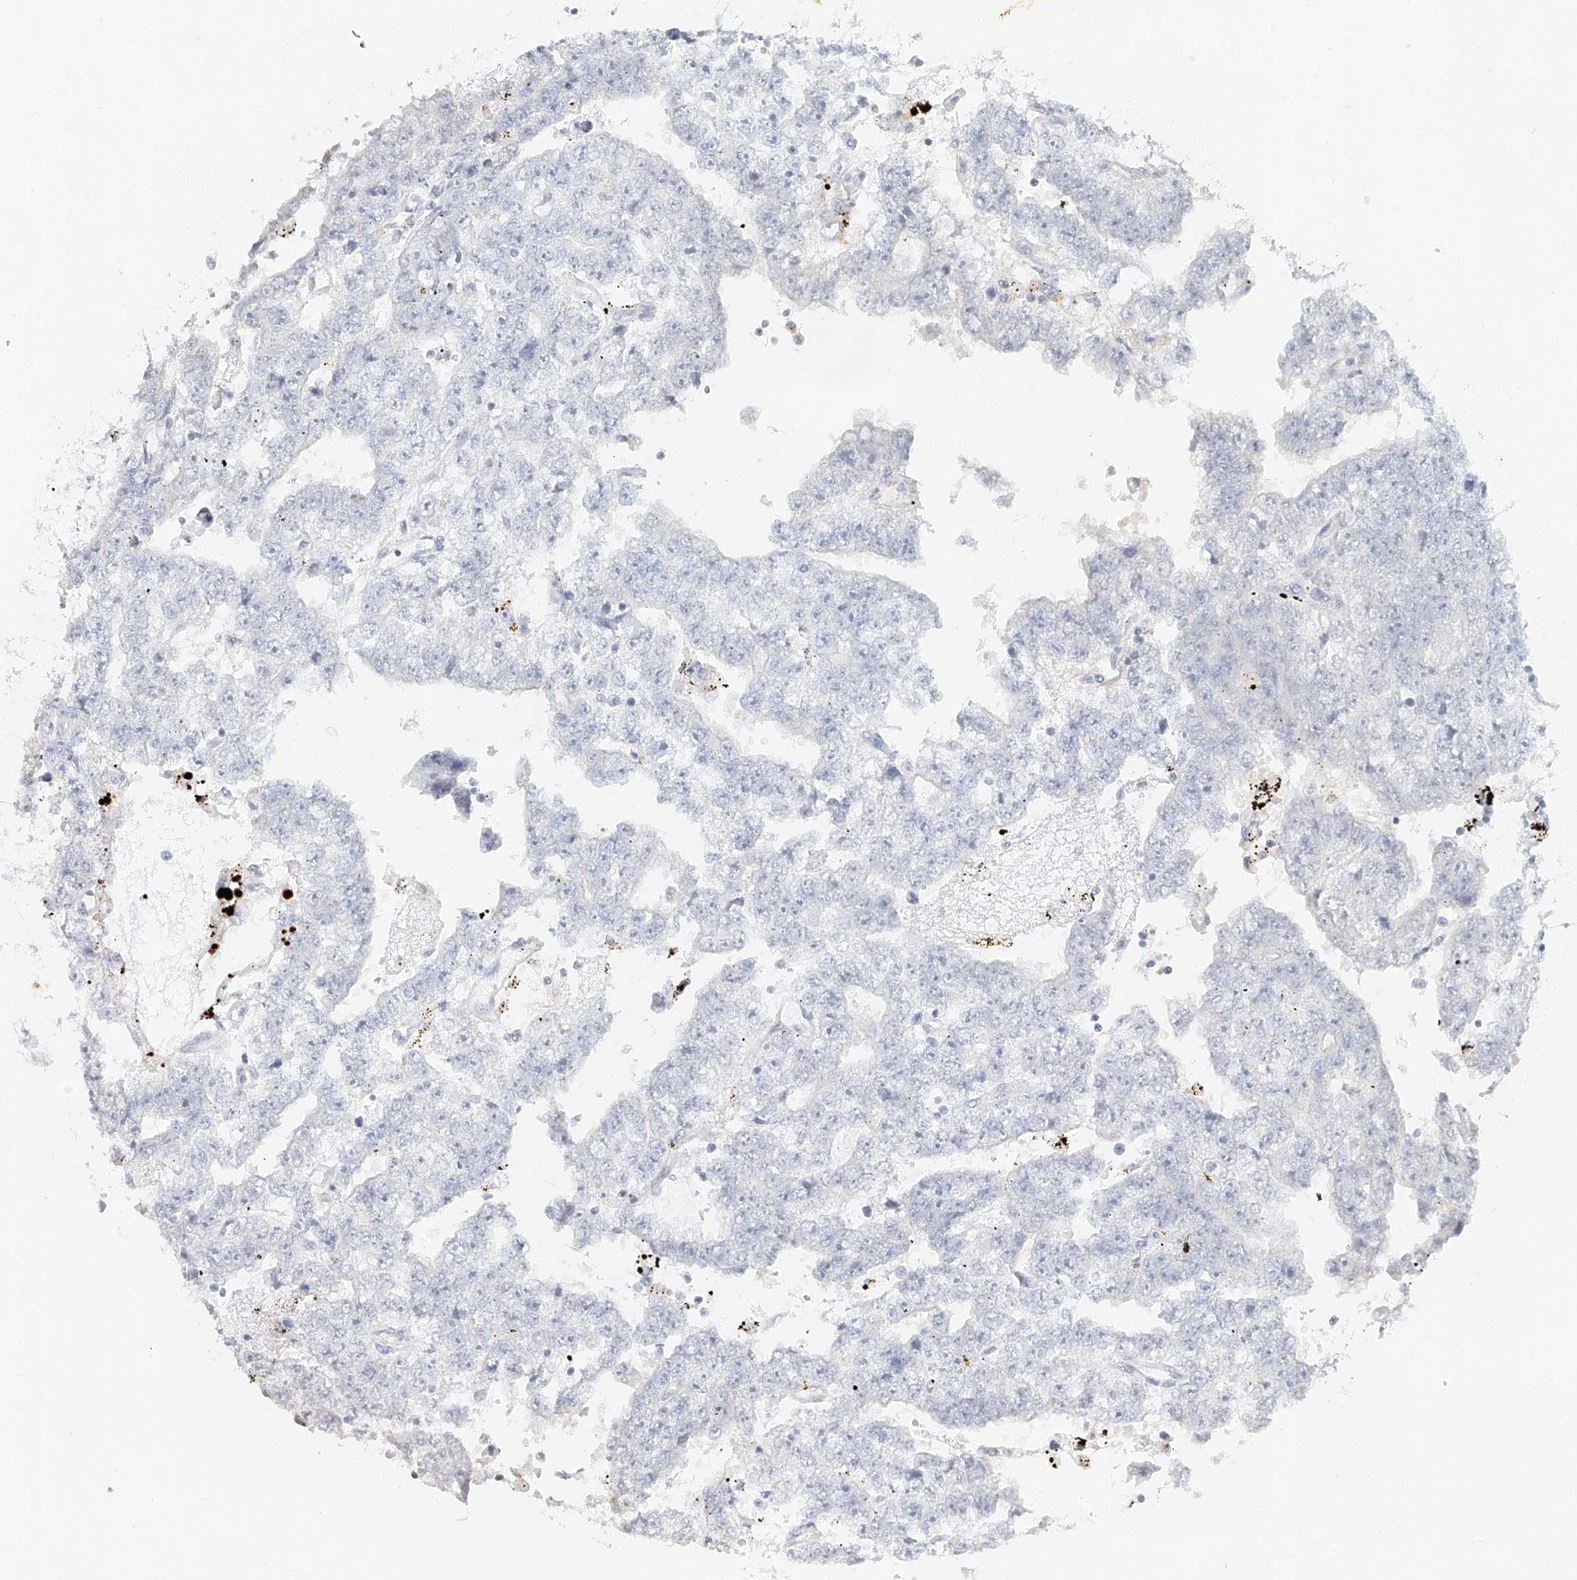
{"staining": {"intensity": "negative", "quantity": "none", "location": "none"}, "tissue": "testis cancer", "cell_type": "Tumor cells", "image_type": "cancer", "snomed": [{"axis": "morphology", "description": "Carcinoma, Embryonal, NOS"}, {"axis": "topography", "description": "Testis"}], "caption": "Tumor cells are negative for protein expression in human testis cancer.", "gene": "CXorf58", "patient": {"sex": "male", "age": 25}}